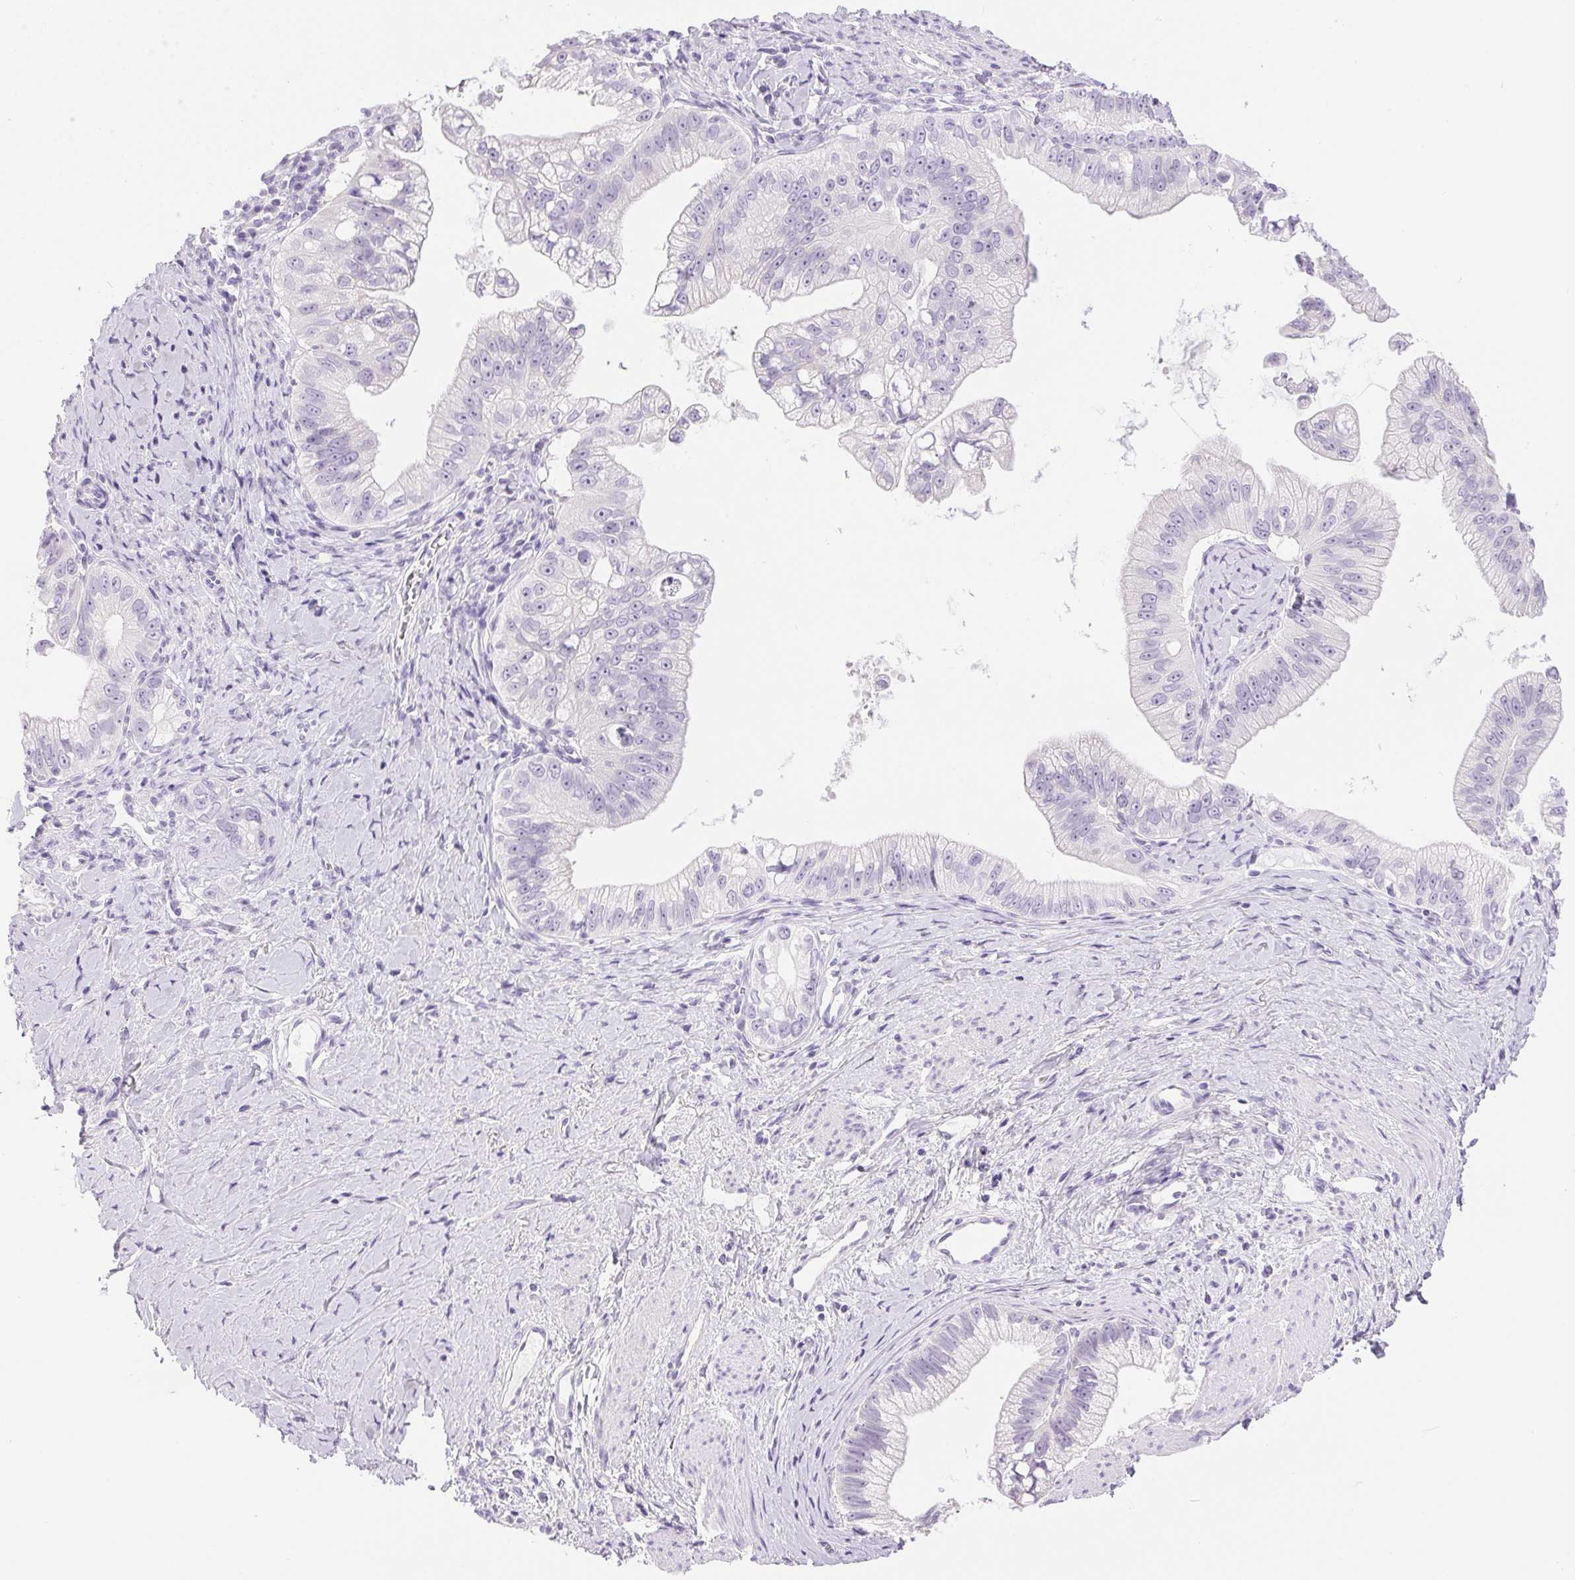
{"staining": {"intensity": "negative", "quantity": "none", "location": "none"}, "tissue": "pancreatic cancer", "cell_type": "Tumor cells", "image_type": "cancer", "snomed": [{"axis": "morphology", "description": "Adenocarcinoma, NOS"}, {"axis": "topography", "description": "Pancreas"}], "caption": "Pancreatic cancer (adenocarcinoma) stained for a protein using immunohistochemistry (IHC) displays no staining tumor cells.", "gene": "XDH", "patient": {"sex": "male", "age": 70}}